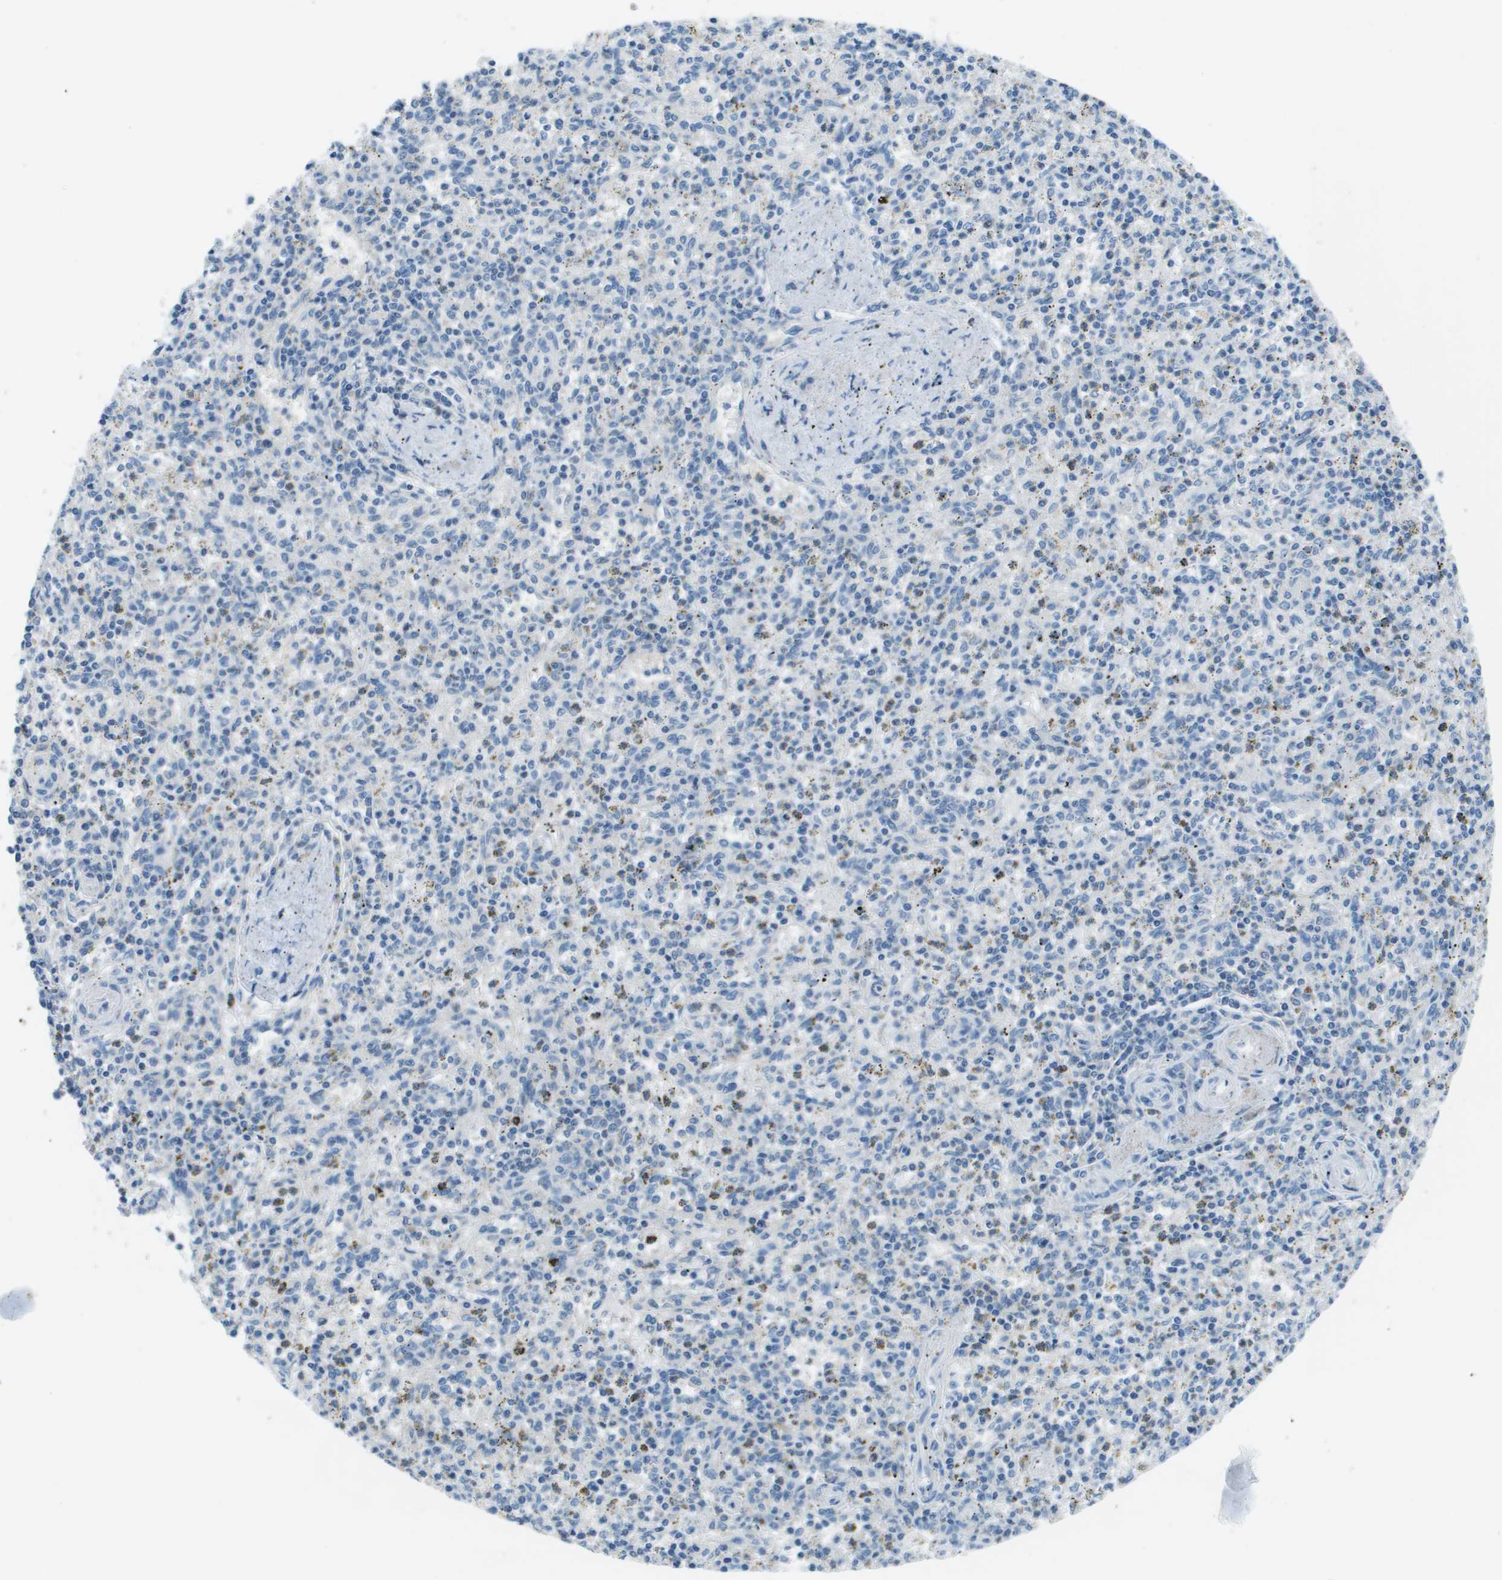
{"staining": {"intensity": "negative", "quantity": "none", "location": "none"}, "tissue": "spleen", "cell_type": "Cells in red pulp", "image_type": "normal", "snomed": [{"axis": "morphology", "description": "Normal tissue, NOS"}, {"axis": "topography", "description": "Spleen"}], "caption": "The image reveals no staining of cells in red pulp in unremarkable spleen. The staining is performed using DAB brown chromogen with nuclei counter-stained in using hematoxylin.", "gene": "STIP1", "patient": {"sex": "male", "age": 72}}